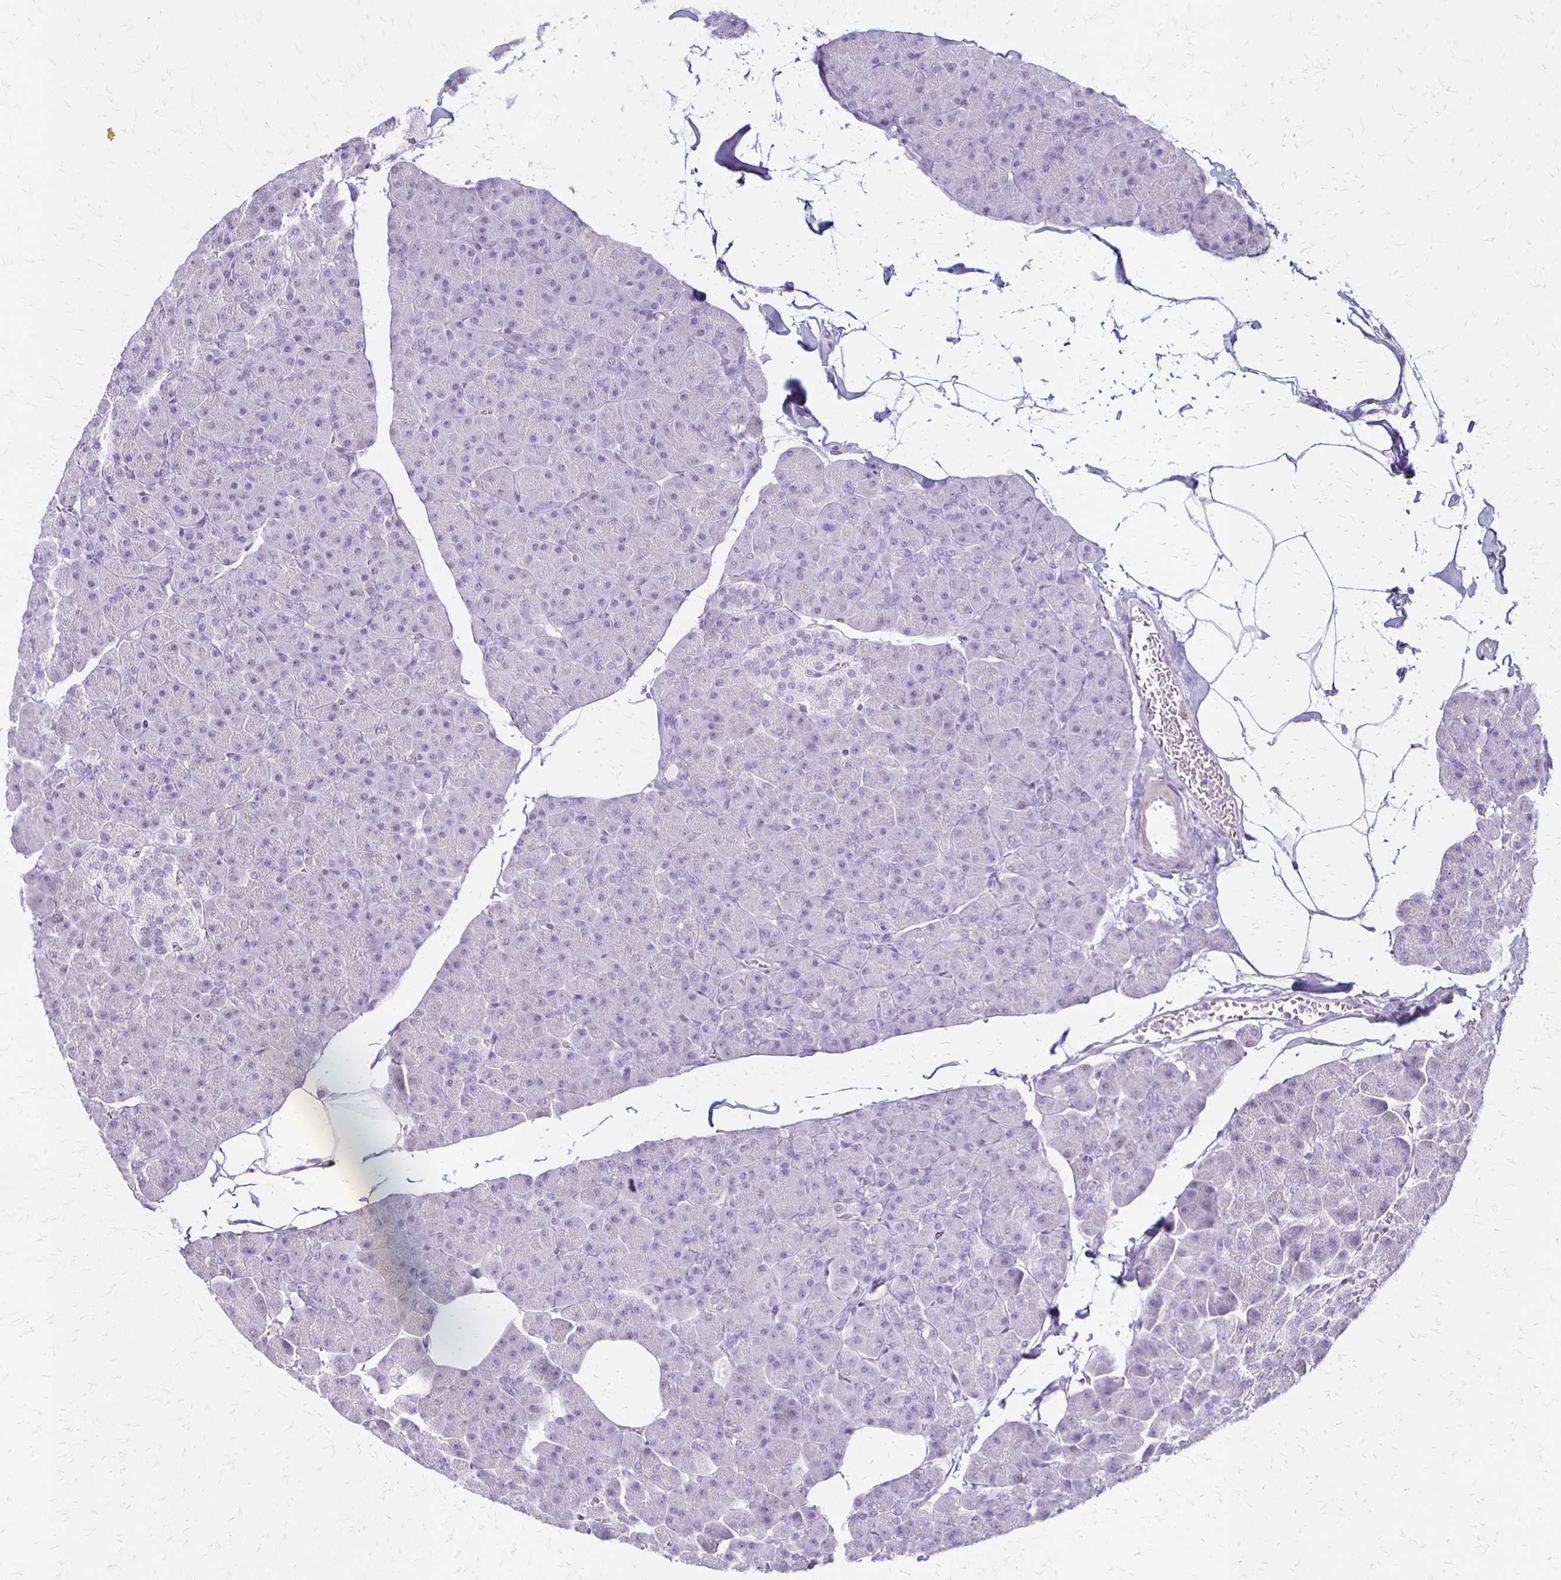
{"staining": {"intensity": "negative", "quantity": "none", "location": "none"}, "tissue": "pancreas", "cell_type": "Exocrine glandular cells", "image_type": "normal", "snomed": [{"axis": "morphology", "description": "Normal tissue, NOS"}, {"axis": "topography", "description": "Pancreas"}], "caption": "High magnification brightfield microscopy of normal pancreas stained with DAB (3,3'-diaminobenzidine) (brown) and counterstained with hematoxylin (blue): exocrine glandular cells show no significant expression.", "gene": "ACP5", "patient": {"sex": "male", "age": 35}}